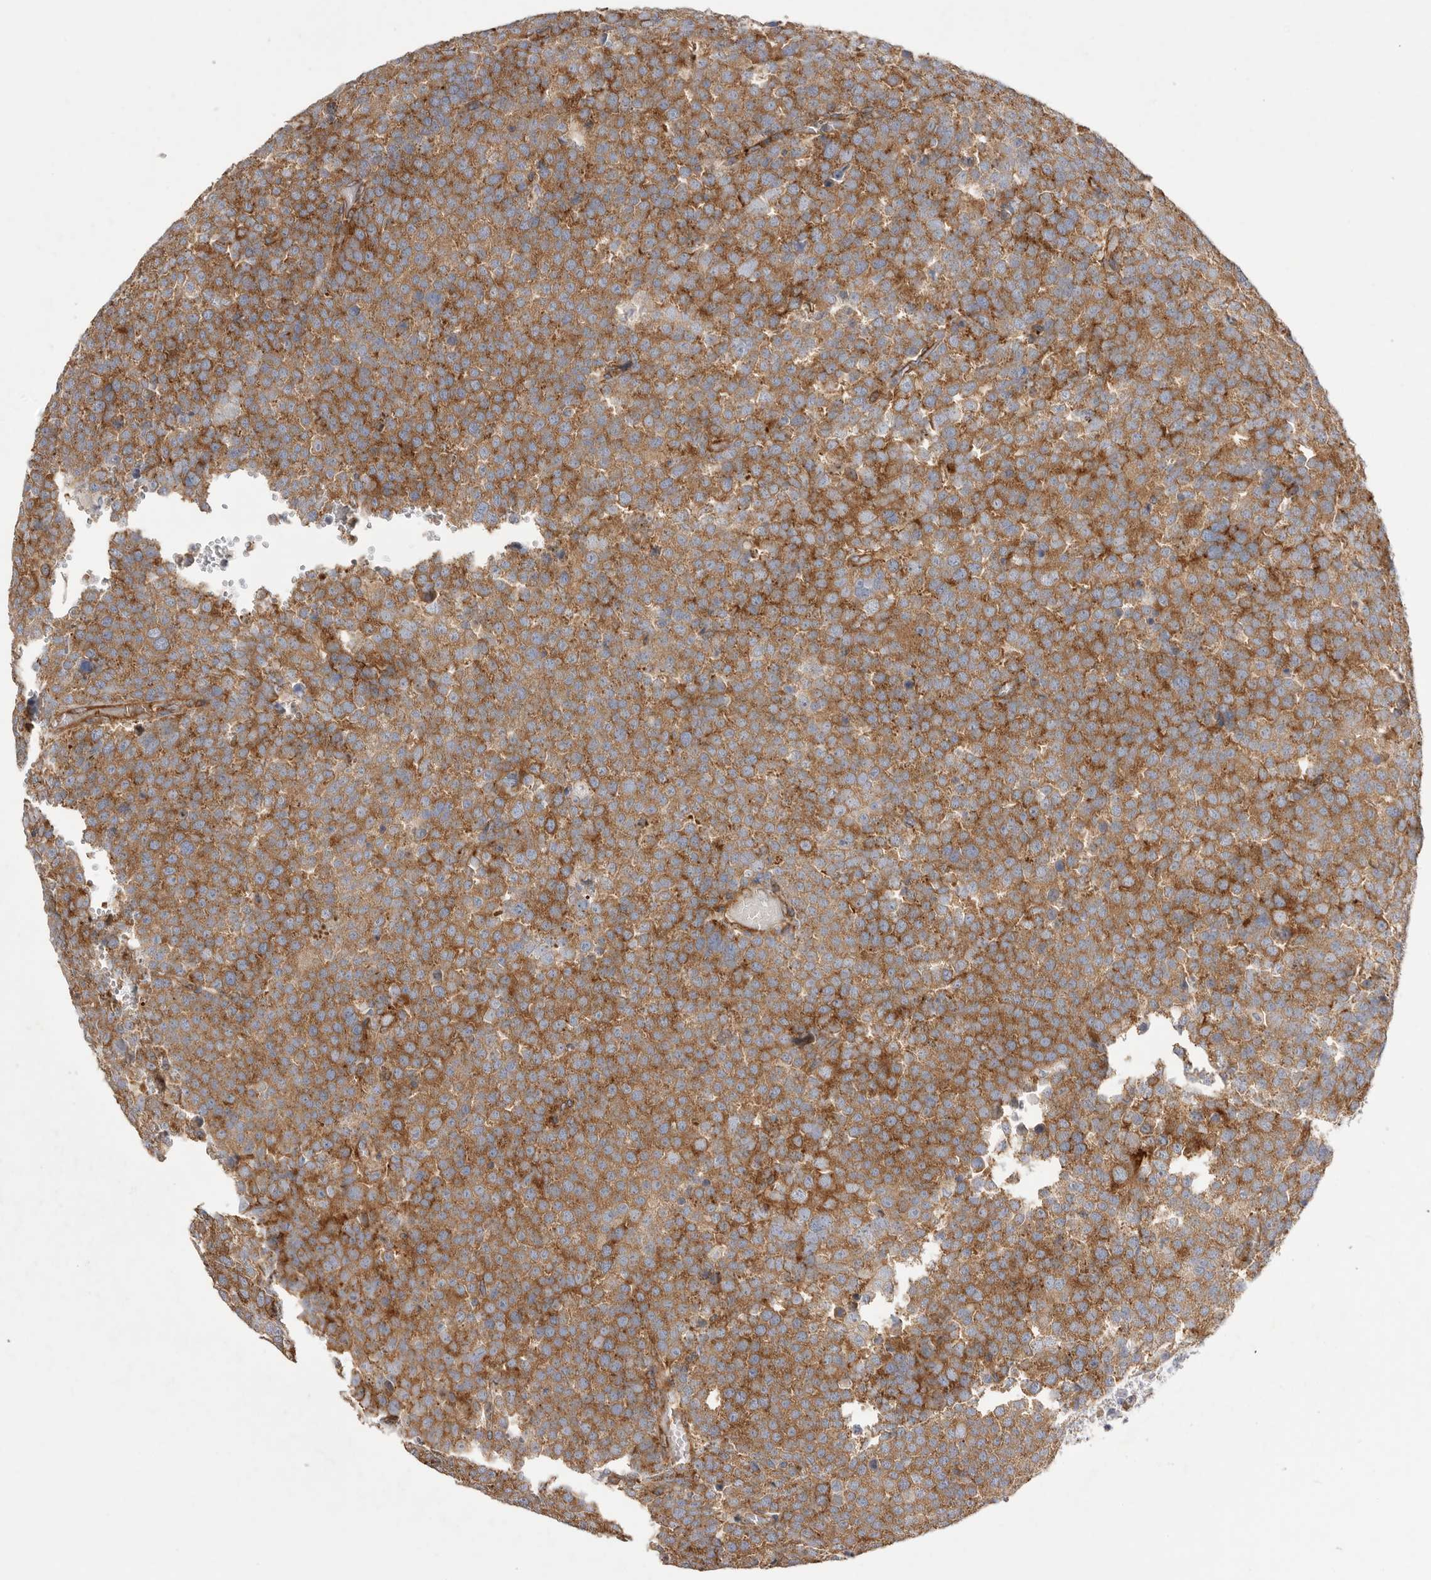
{"staining": {"intensity": "strong", "quantity": ">75%", "location": "cytoplasmic/membranous"}, "tissue": "testis cancer", "cell_type": "Tumor cells", "image_type": "cancer", "snomed": [{"axis": "morphology", "description": "Seminoma, NOS"}, {"axis": "topography", "description": "Testis"}], "caption": "A high amount of strong cytoplasmic/membranous expression is identified in about >75% of tumor cells in testis cancer (seminoma) tissue. (Brightfield microscopy of DAB IHC at high magnification).", "gene": "SERBP1", "patient": {"sex": "male", "age": 71}}